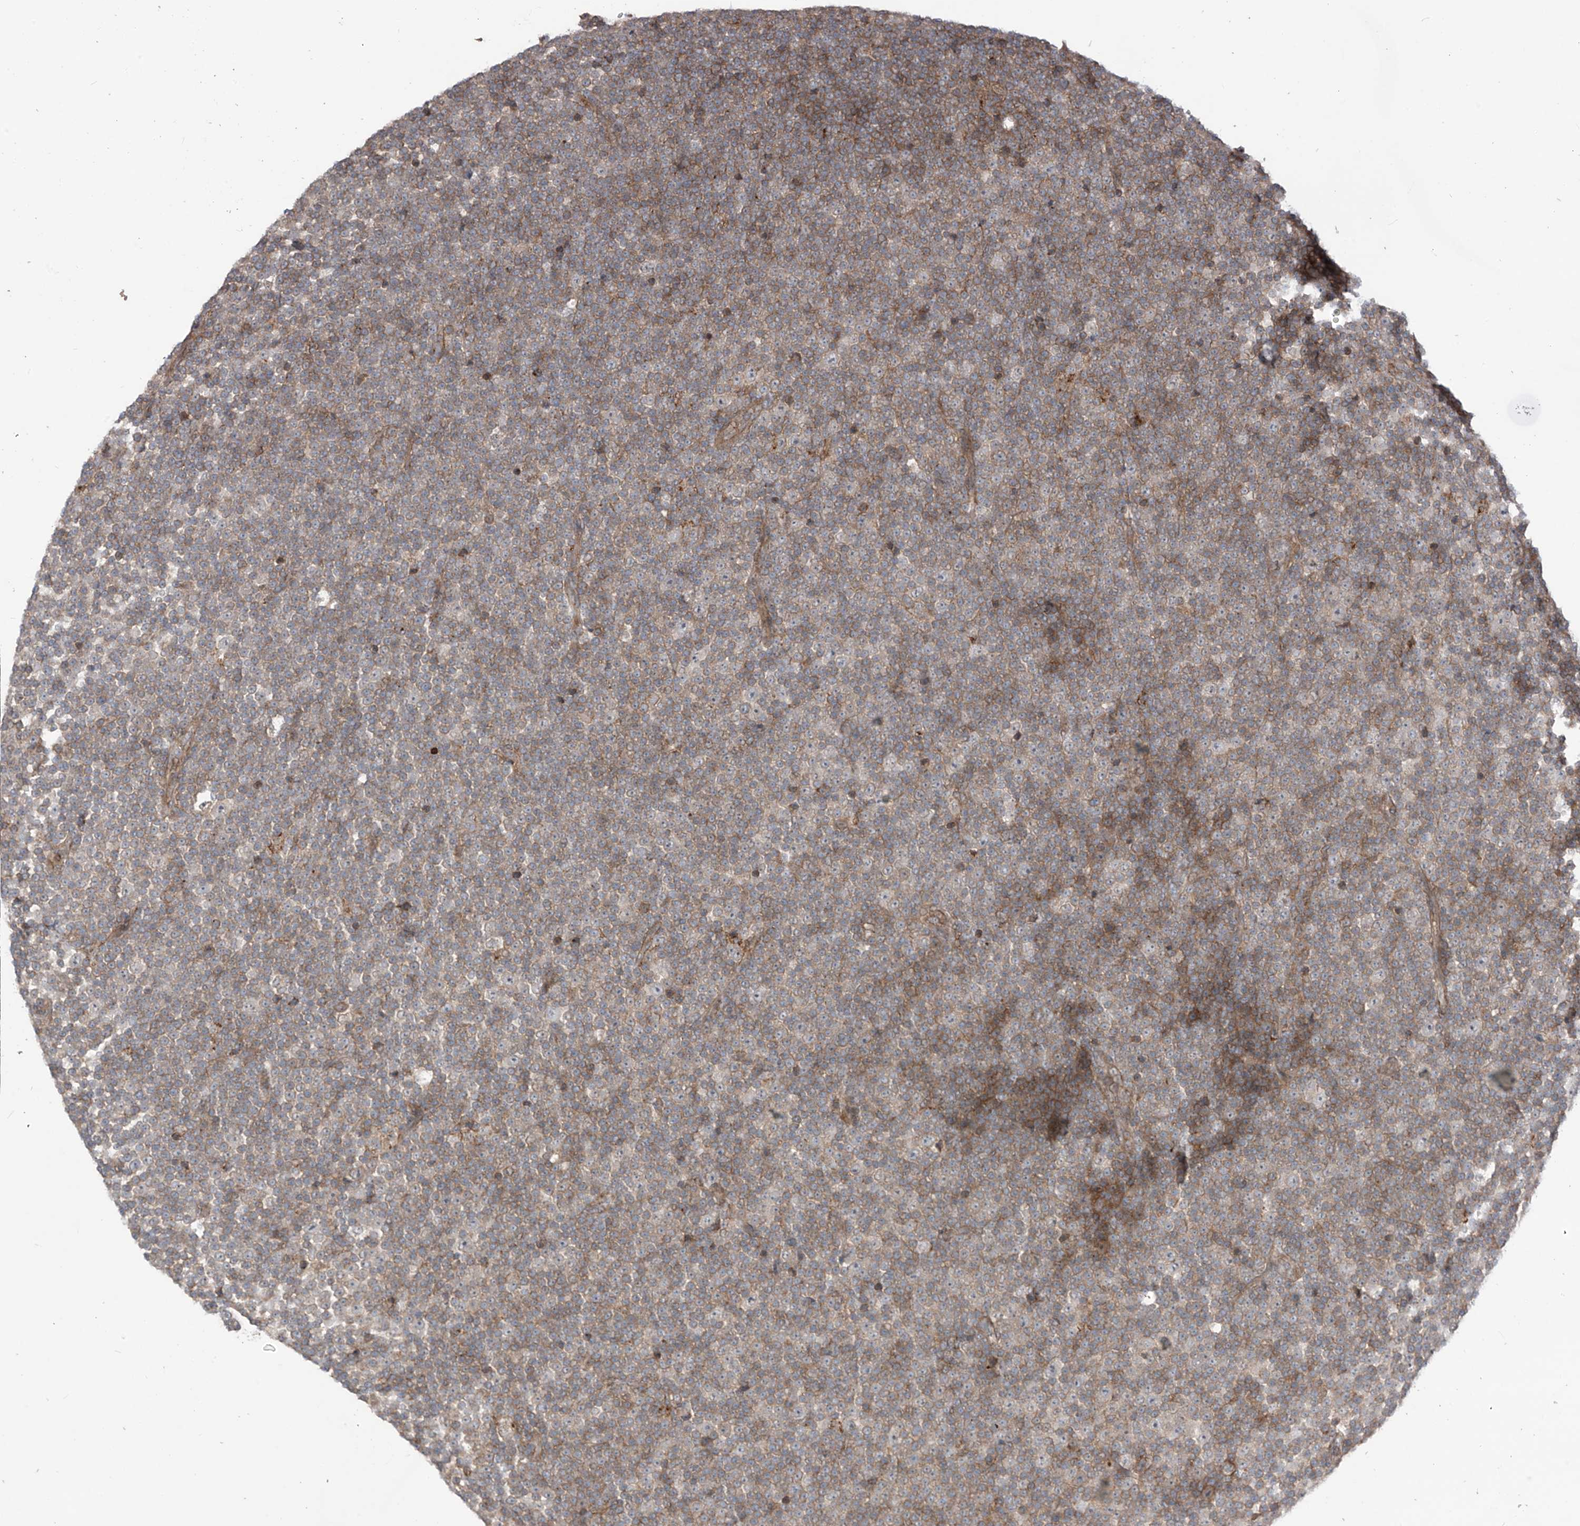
{"staining": {"intensity": "negative", "quantity": "none", "location": "none"}, "tissue": "lymphoma", "cell_type": "Tumor cells", "image_type": "cancer", "snomed": [{"axis": "morphology", "description": "Malignant lymphoma, non-Hodgkin's type, Low grade"}, {"axis": "topography", "description": "Lymph node"}], "caption": "A high-resolution micrograph shows immunohistochemistry staining of lymphoma, which shows no significant expression in tumor cells. (Stains: DAB immunohistochemistry (IHC) with hematoxylin counter stain, Microscopy: brightfield microscopy at high magnification).", "gene": "LRRC74A", "patient": {"sex": "female", "age": 67}}